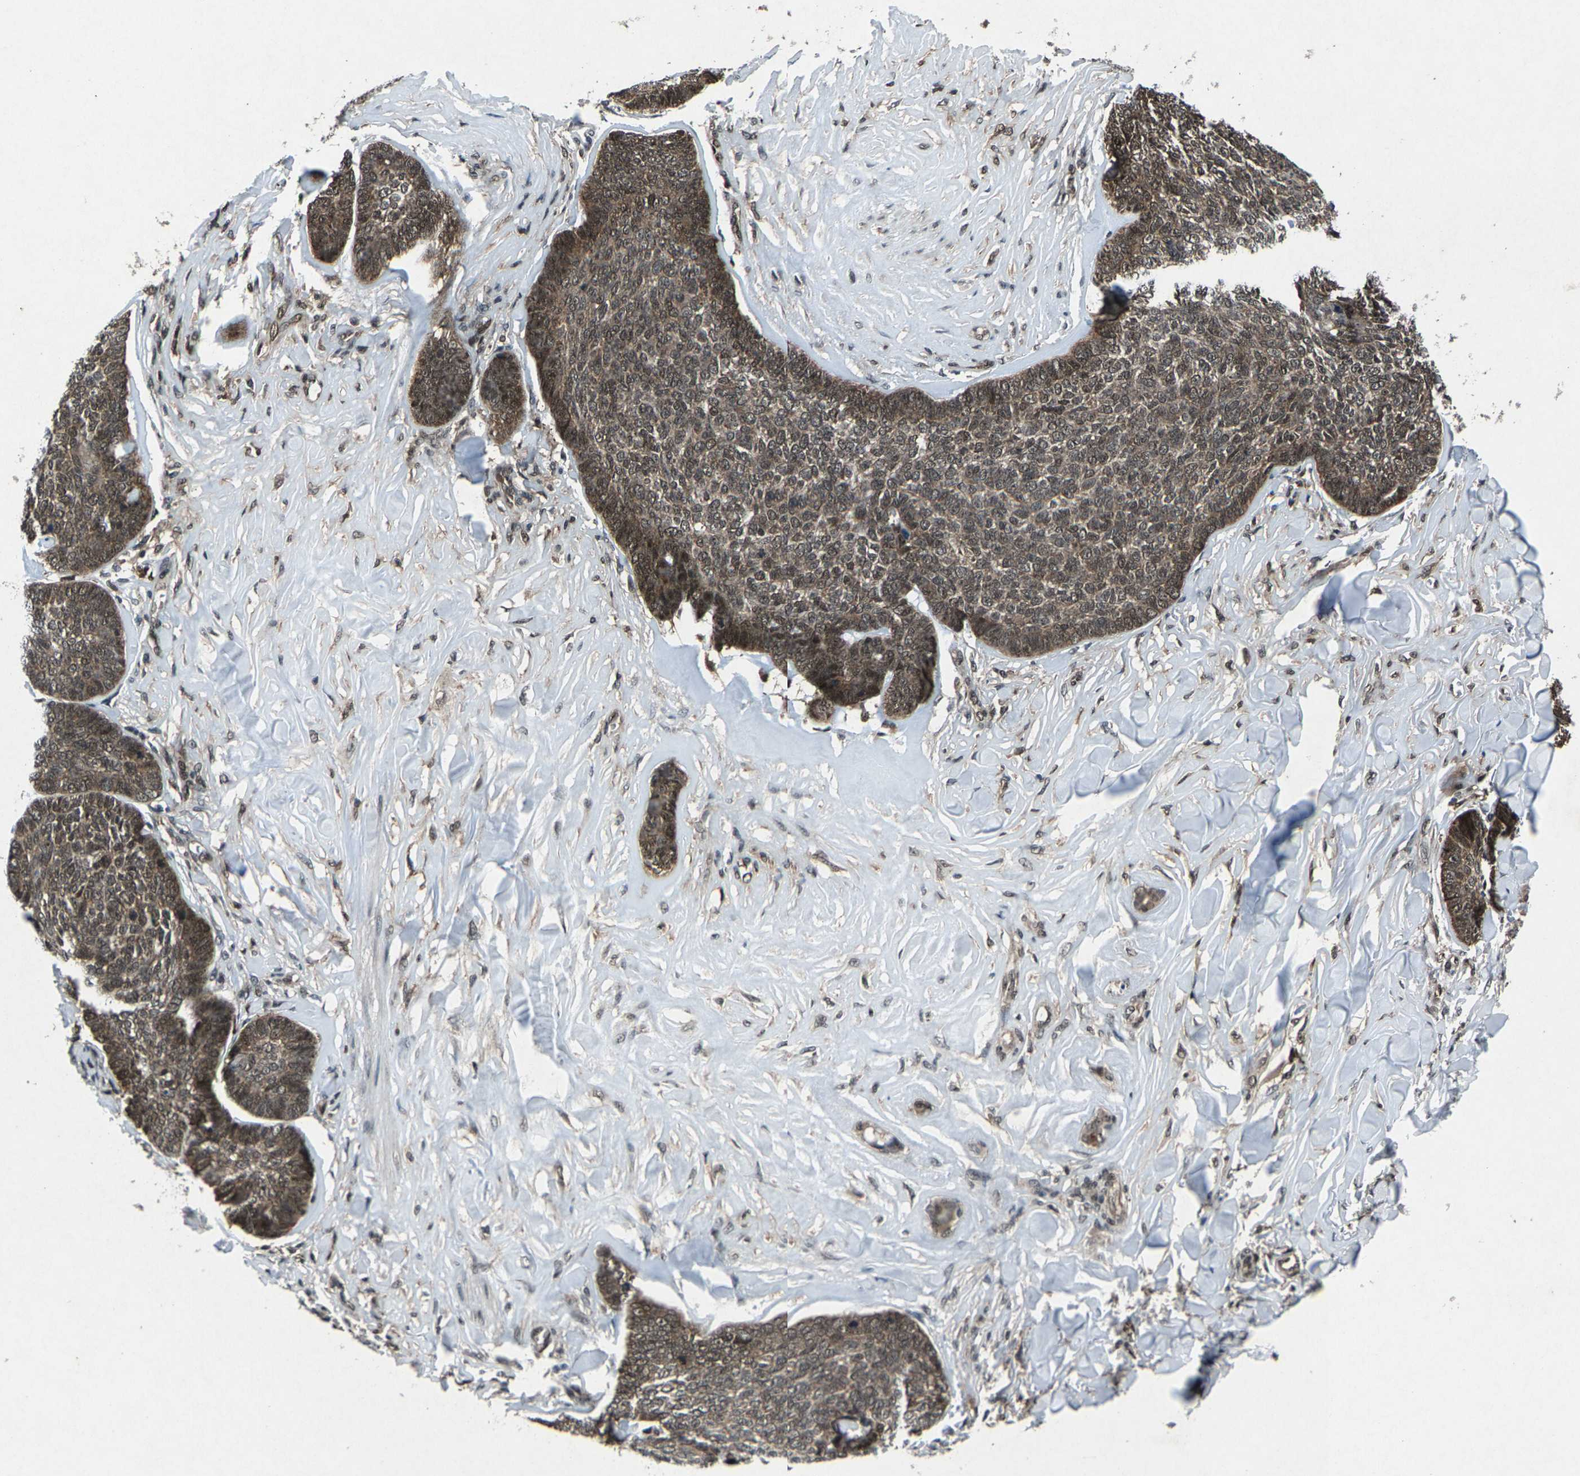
{"staining": {"intensity": "moderate", "quantity": ">75%", "location": "cytoplasmic/membranous,nuclear"}, "tissue": "skin cancer", "cell_type": "Tumor cells", "image_type": "cancer", "snomed": [{"axis": "morphology", "description": "Basal cell carcinoma"}, {"axis": "topography", "description": "Skin"}], "caption": "Skin basal cell carcinoma tissue displays moderate cytoplasmic/membranous and nuclear expression in approximately >75% of tumor cells, visualized by immunohistochemistry.", "gene": "ATXN3", "patient": {"sex": "male", "age": 84}}